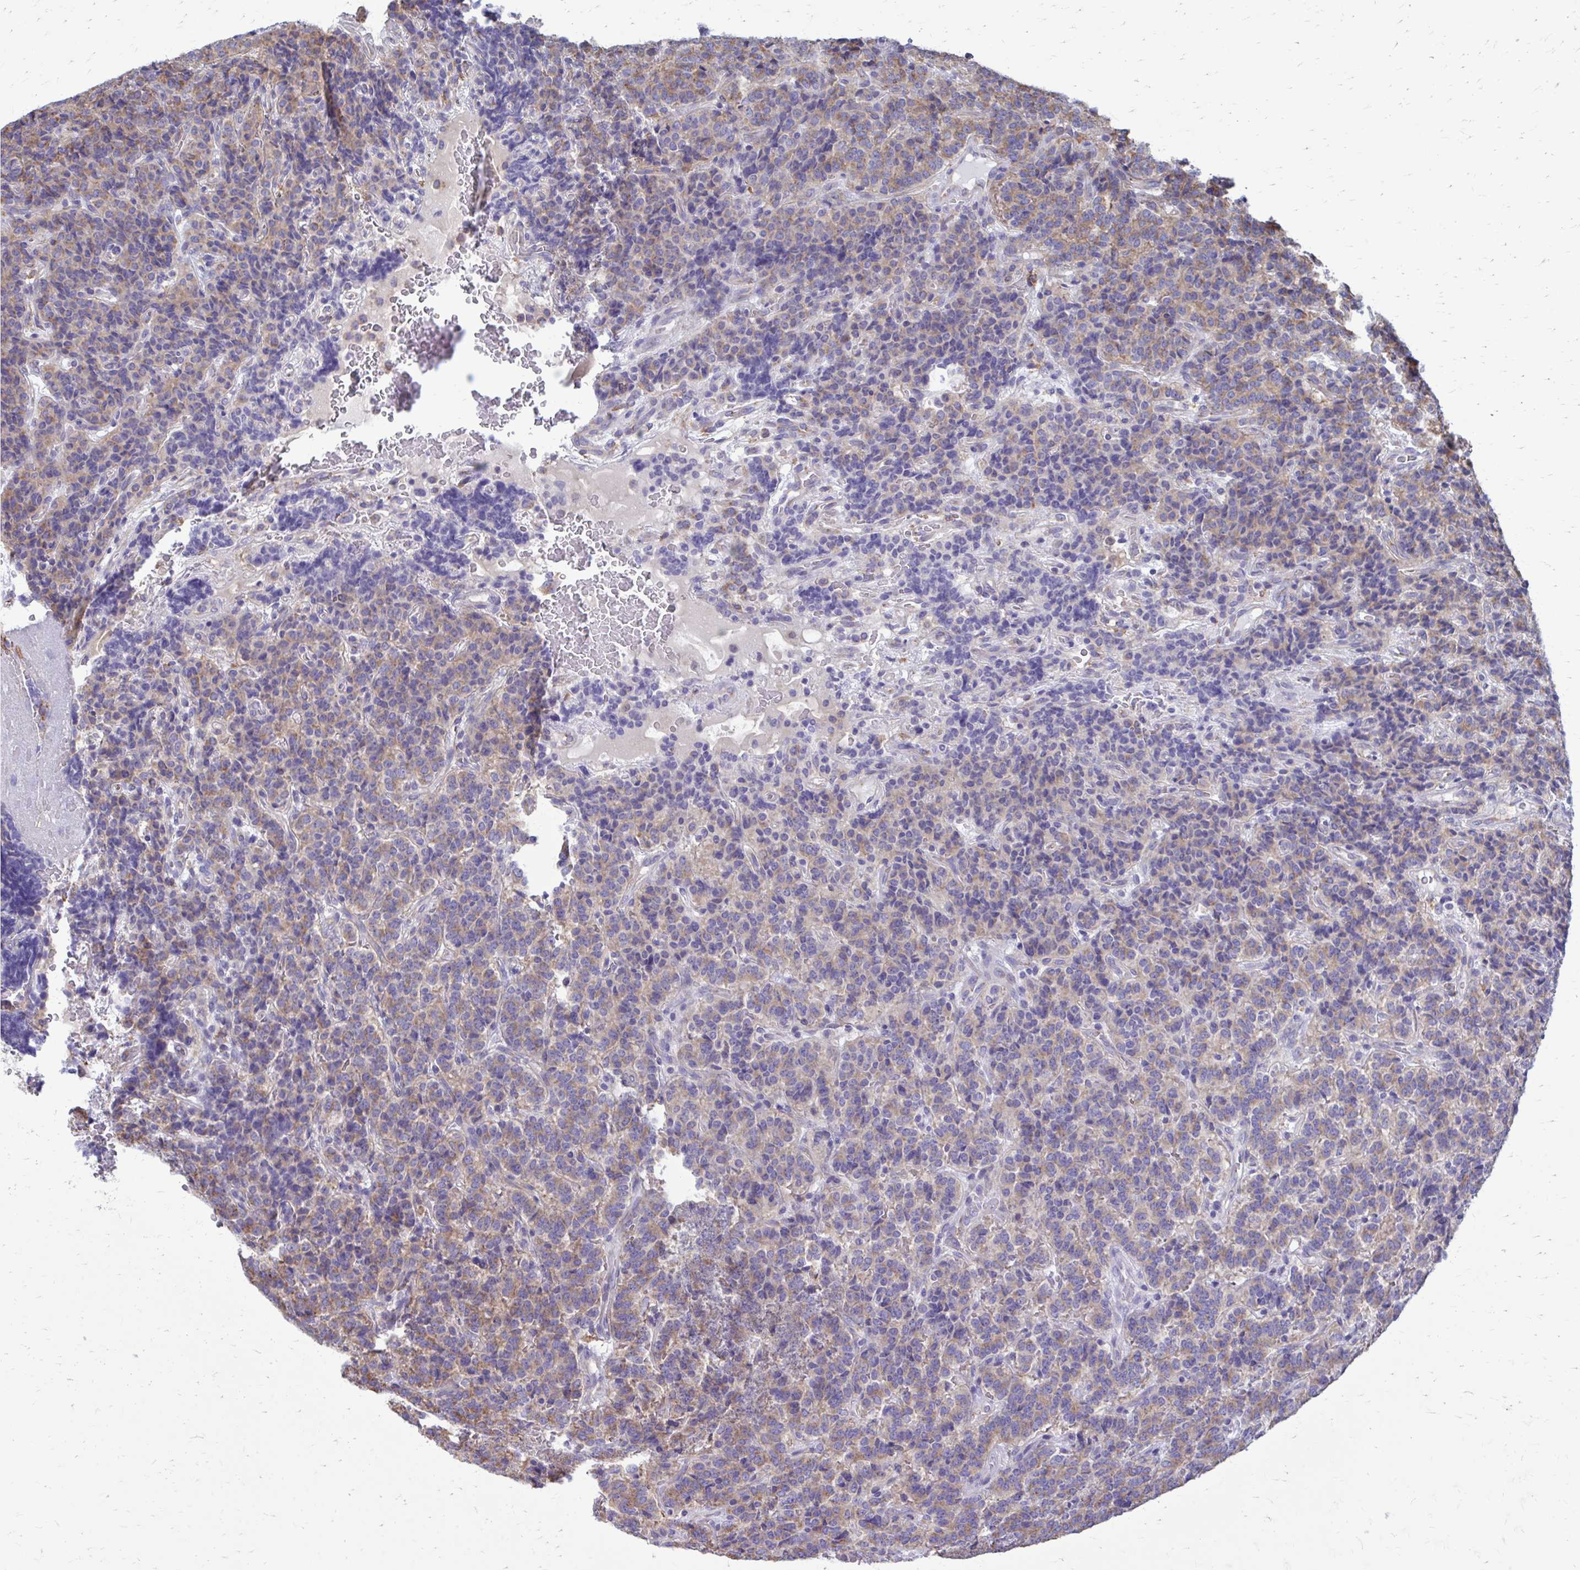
{"staining": {"intensity": "weak", "quantity": "25%-75%", "location": "cytoplasmic/membranous"}, "tissue": "carcinoid", "cell_type": "Tumor cells", "image_type": "cancer", "snomed": [{"axis": "morphology", "description": "Carcinoid, malignant, NOS"}, {"axis": "topography", "description": "Pancreas"}], "caption": "Immunohistochemistry (DAB) staining of carcinoid (malignant) displays weak cytoplasmic/membranous protein positivity in approximately 25%-75% of tumor cells.", "gene": "CLTA", "patient": {"sex": "male", "age": 36}}